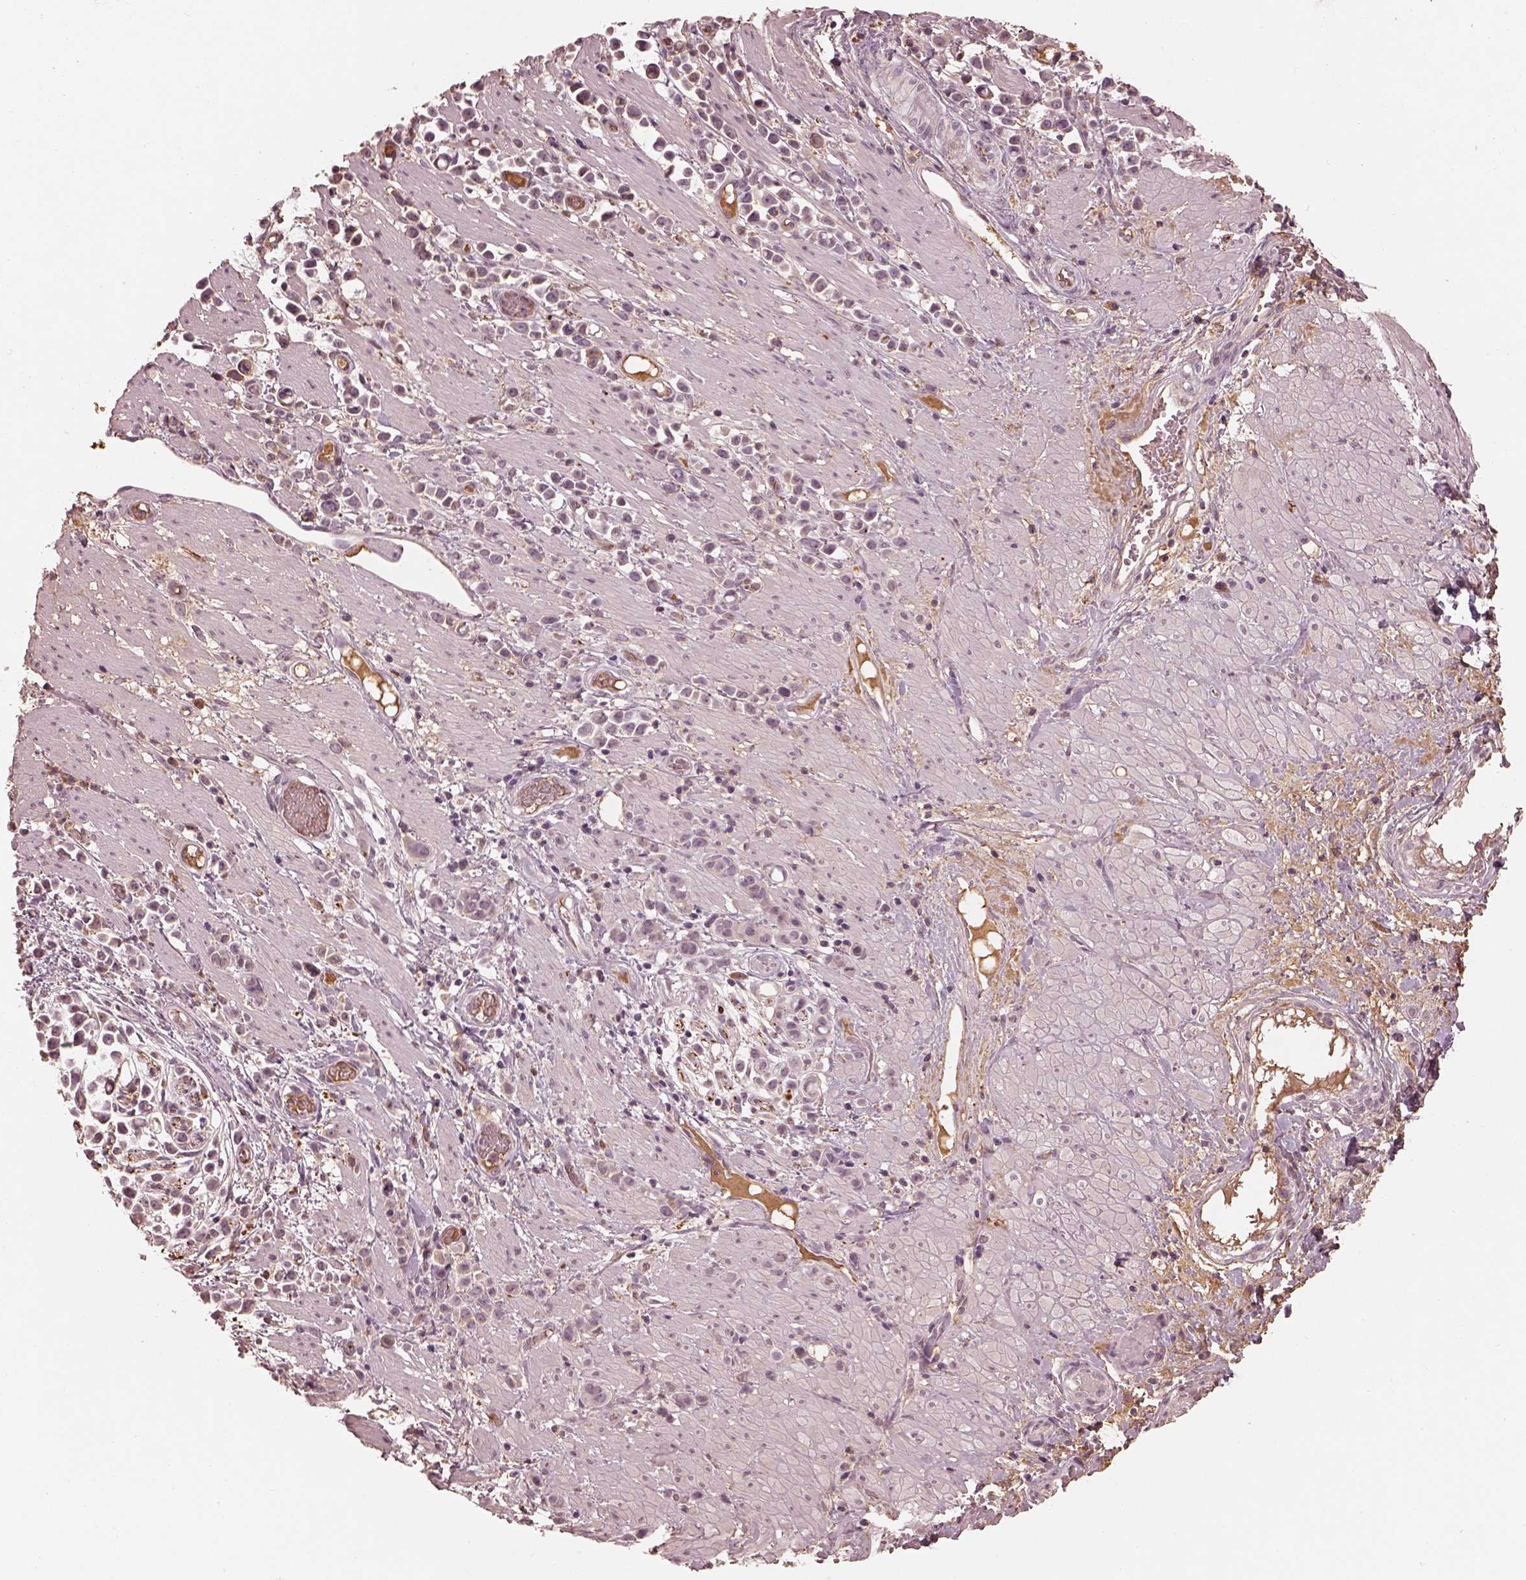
{"staining": {"intensity": "negative", "quantity": "none", "location": "none"}, "tissue": "stomach cancer", "cell_type": "Tumor cells", "image_type": "cancer", "snomed": [{"axis": "morphology", "description": "Adenocarcinoma, NOS"}, {"axis": "topography", "description": "Stomach"}], "caption": "Stomach adenocarcinoma was stained to show a protein in brown. There is no significant expression in tumor cells.", "gene": "CALR3", "patient": {"sex": "male", "age": 82}}